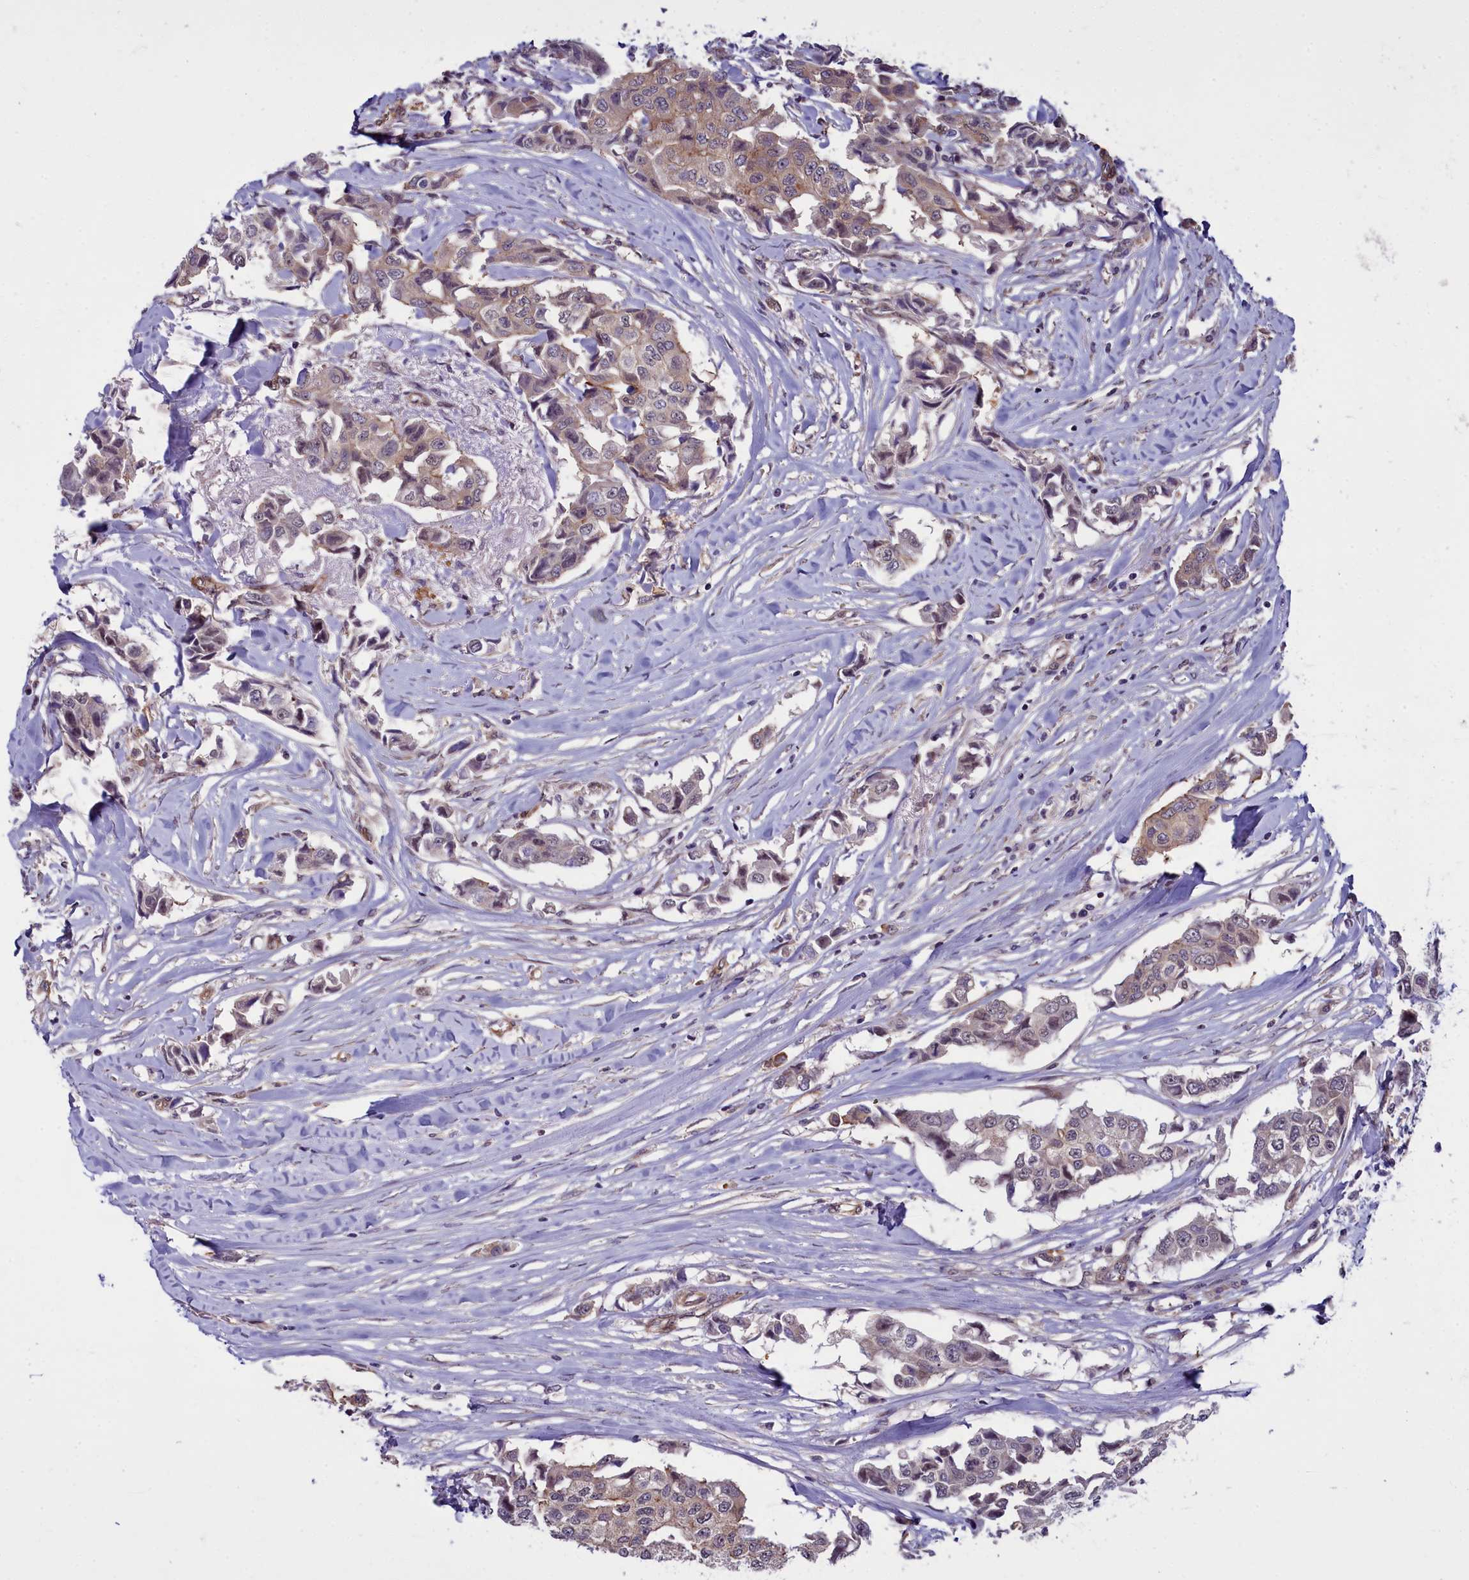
{"staining": {"intensity": "weak", "quantity": ">75%", "location": "cytoplasmic/membranous"}, "tissue": "breast cancer", "cell_type": "Tumor cells", "image_type": "cancer", "snomed": [{"axis": "morphology", "description": "Duct carcinoma"}, {"axis": "topography", "description": "Breast"}], "caption": "Breast cancer tissue demonstrates weak cytoplasmic/membranous positivity in about >75% of tumor cells", "gene": "BCAR1", "patient": {"sex": "female", "age": 80}}